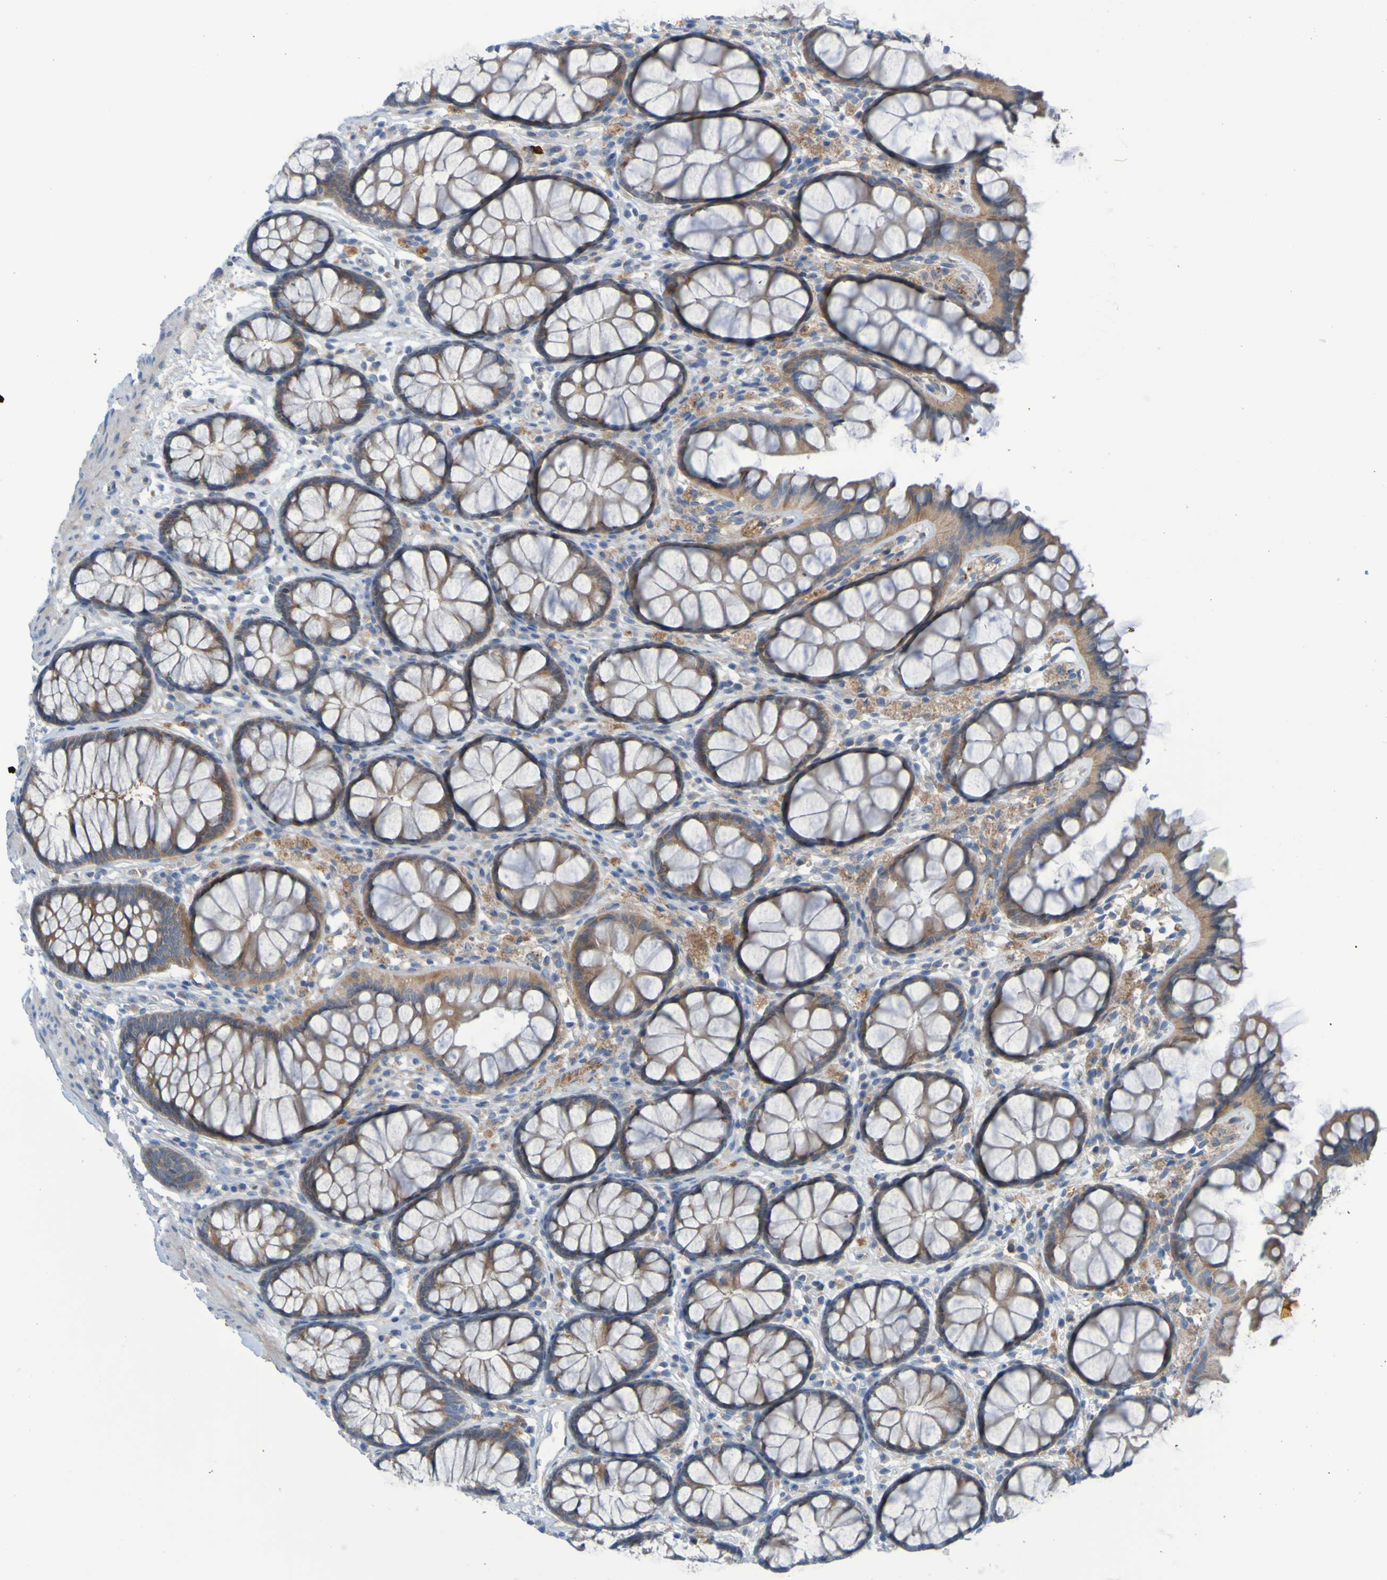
{"staining": {"intensity": "negative", "quantity": "none", "location": "none"}, "tissue": "colon", "cell_type": "Endothelial cells", "image_type": "normal", "snomed": [{"axis": "morphology", "description": "Normal tissue, NOS"}, {"axis": "topography", "description": "Colon"}], "caption": "Immunohistochemistry (IHC) micrograph of normal colon: colon stained with DAB exhibits no significant protein expression in endothelial cells.", "gene": "NPRL3", "patient": {"sex": "female", "age": 55}}